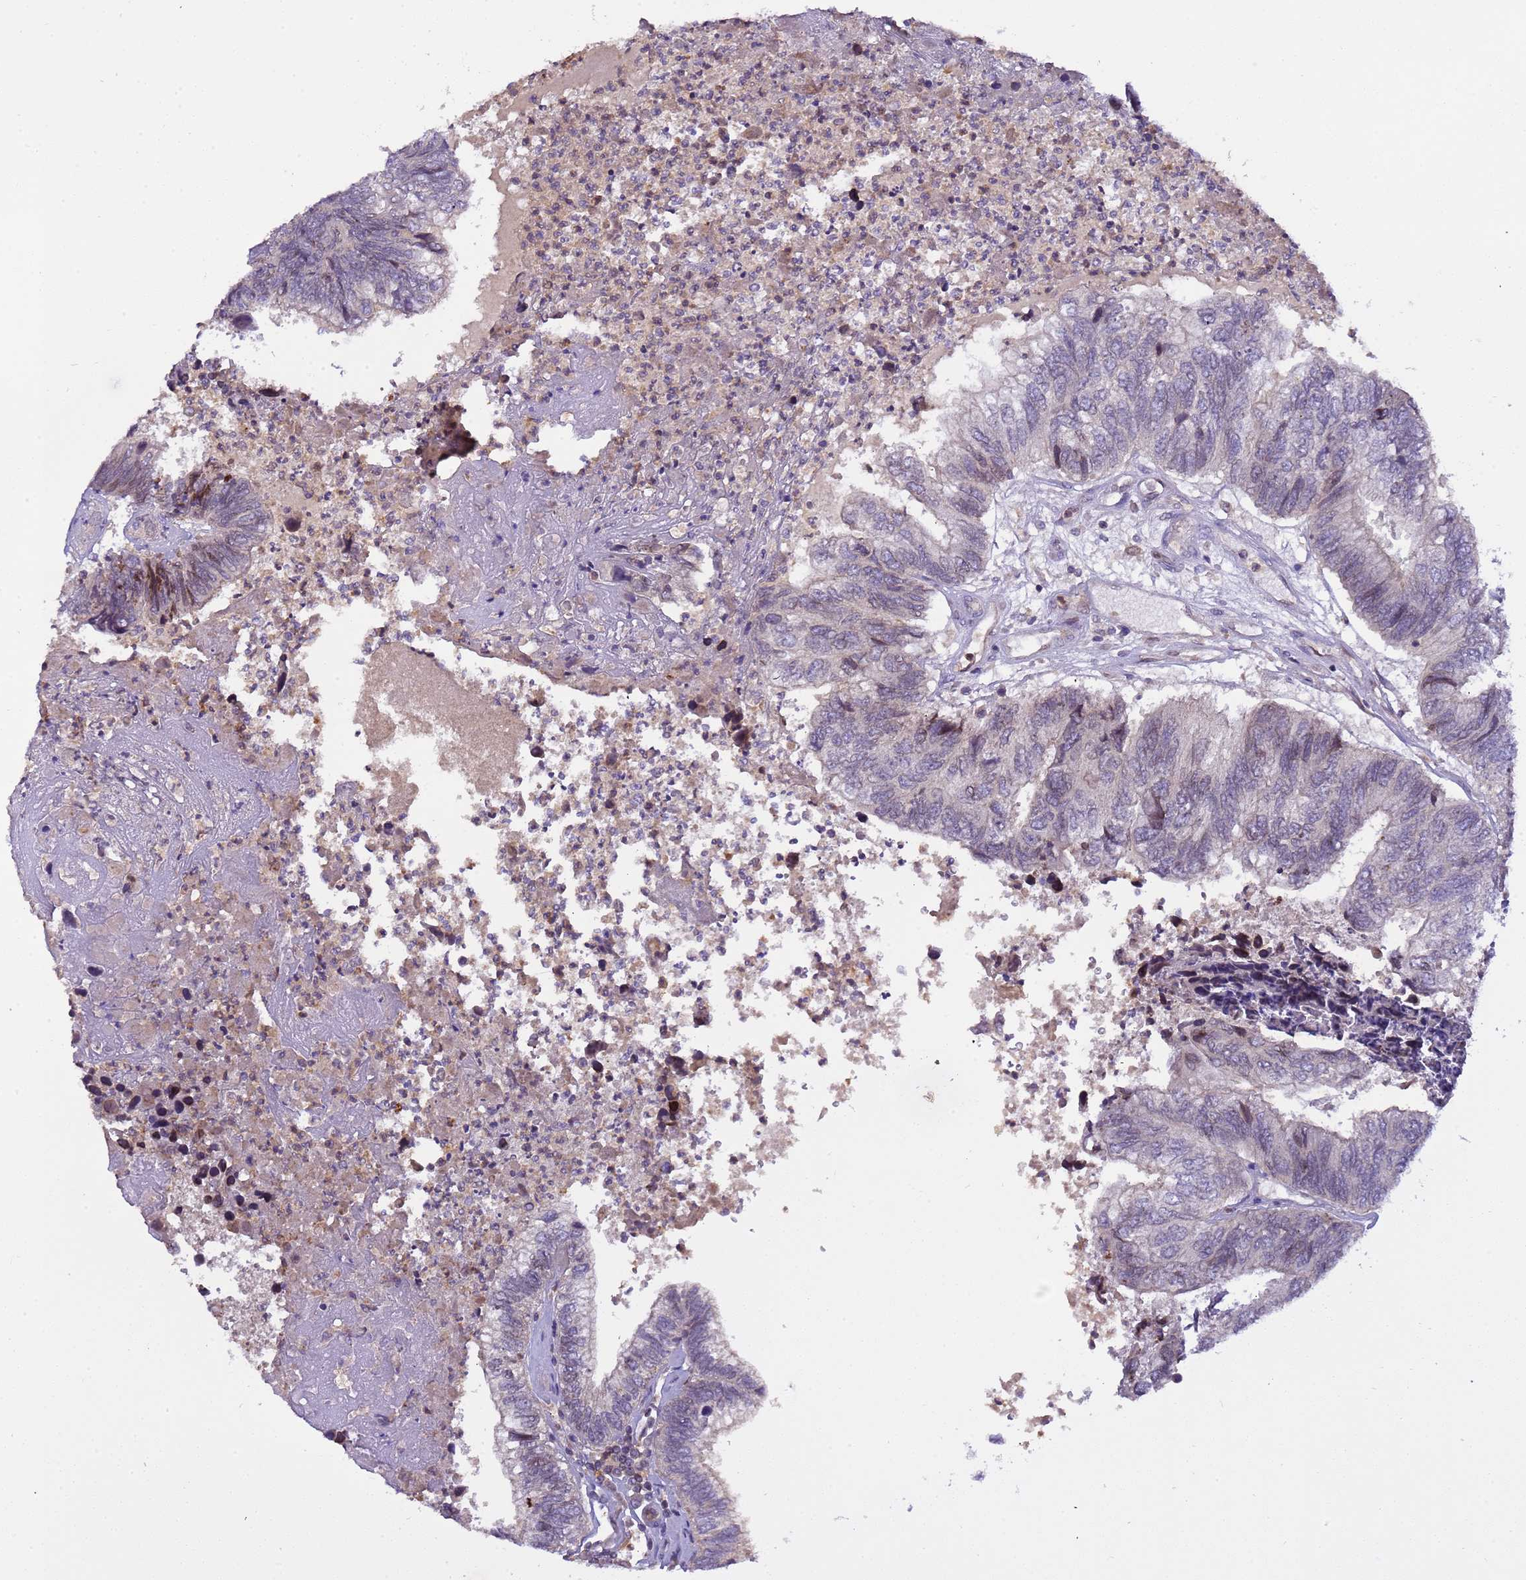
{"staining": {"intensity": "weak", "quantity": "<25%", "location": "nuclear"}, "tissue": "colorectal cancer", "cell_type": "Tumor cells", "image_type": "cancer", "snomed": [{"axis": "morphology", "description": "Adenocarcinoma, NOS"}, {"axis": "topography", "description": "Colon"}], "caption": "The photomicrograph exhibits no staining of tumor cells in adenocarcinoma (colorectal).", "gene": "PLCXD3", "patient": {"sex": "female", "age": 67}}